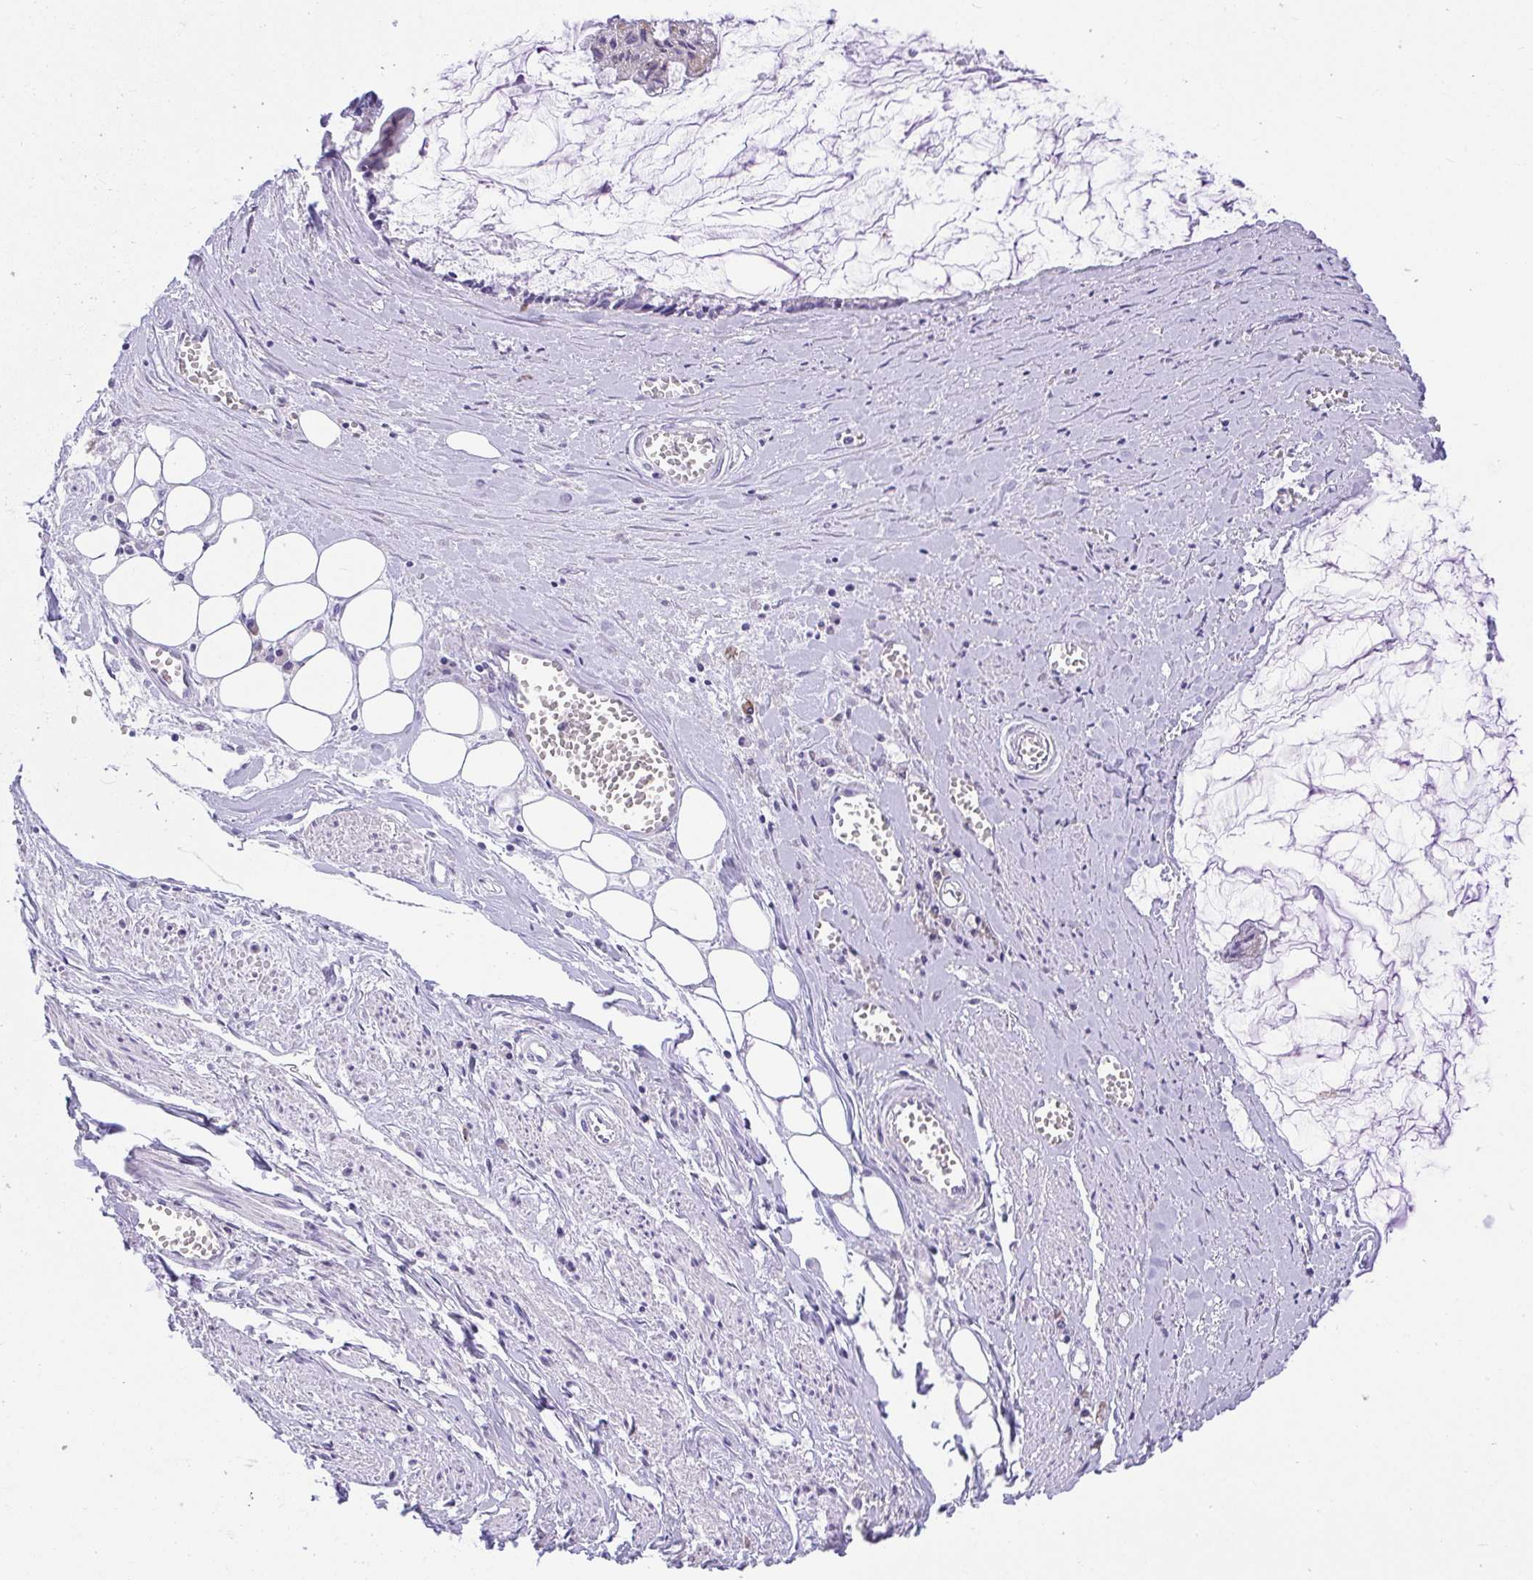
{"staining": {"intensity": "negative", "quantity": "none", "location": "none"}, "tissue": "ovarian cancer", "cell_type": "Tumor cells", "image_type": "cancer", "snomed": [{"axis": "morphology", "description": "Cystadenocarcinoma, mucinous, NOS"}, {"axis": "topography", "description": "Ovary"}], "caption": "High magnification brightfield microscopy of ovarian cancer (mucinous cystadenocarcinoma) stained with DAB (3,3'-diaminobenzidine) (brown) and counterstained with hematoxylin (blue): tumor cells show no significant staining.", "gene": "ADRA2C", "patient": {"sex": "female", "age": 90}}